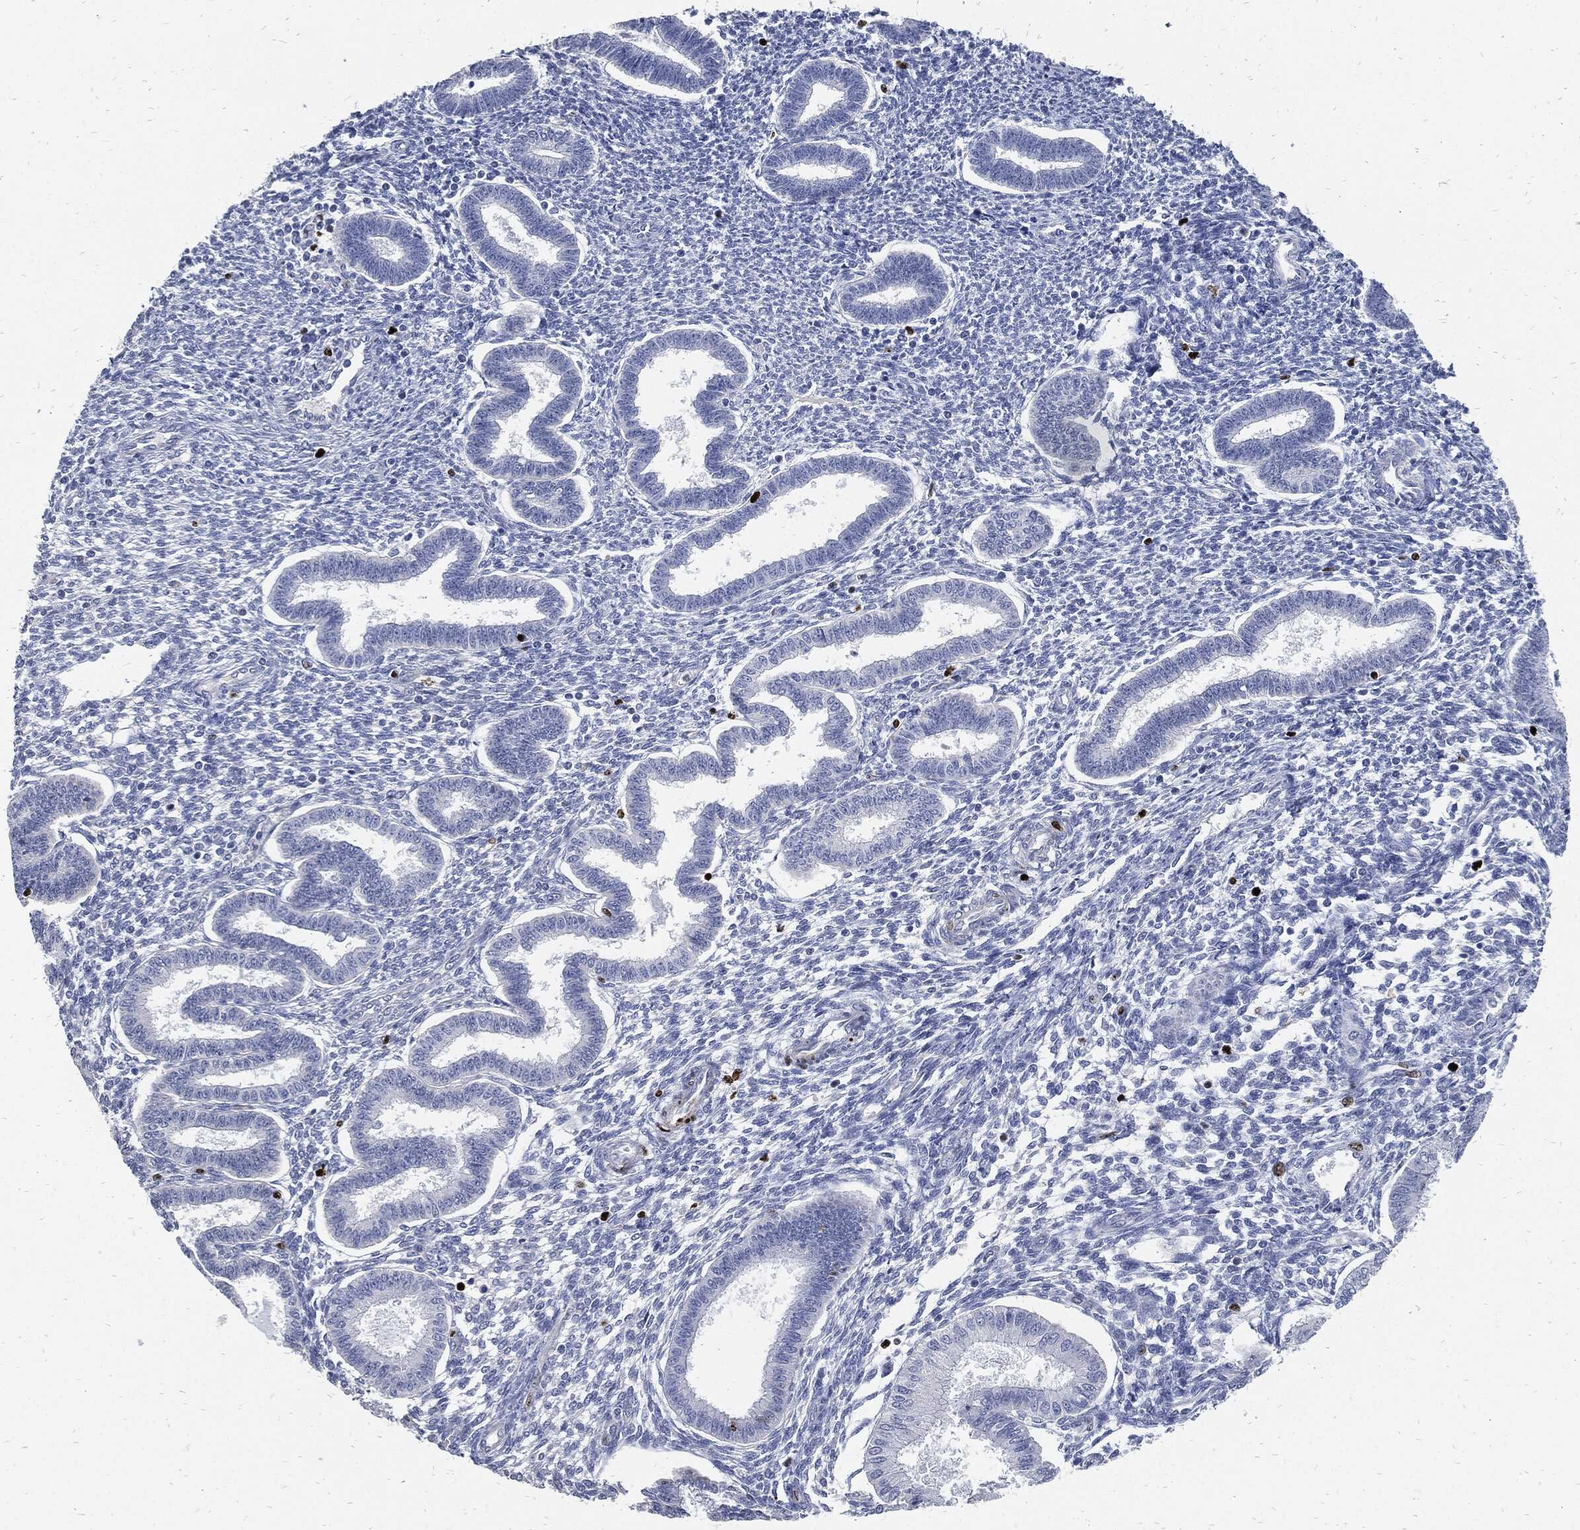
{"staining": {"intensity": "negative", "quantity": "none", "location": "none"}, "tissue": "endometrium", "cell_type": "Cells in endometrial stroma", "image_type": "normal", "snomed": [{"axis": "morphology", "description": "Normal tissue, NOS"}, {"axis": "topography", "description": "Endometrium"}], "caption": "A photomicrograph of endometrium stained for a protein shows no brown staining in cells in endometrial stroma. Nuclei are stained in blue.", "gene": "MKI67", "patient": {"sex": "female", "age": 43}}